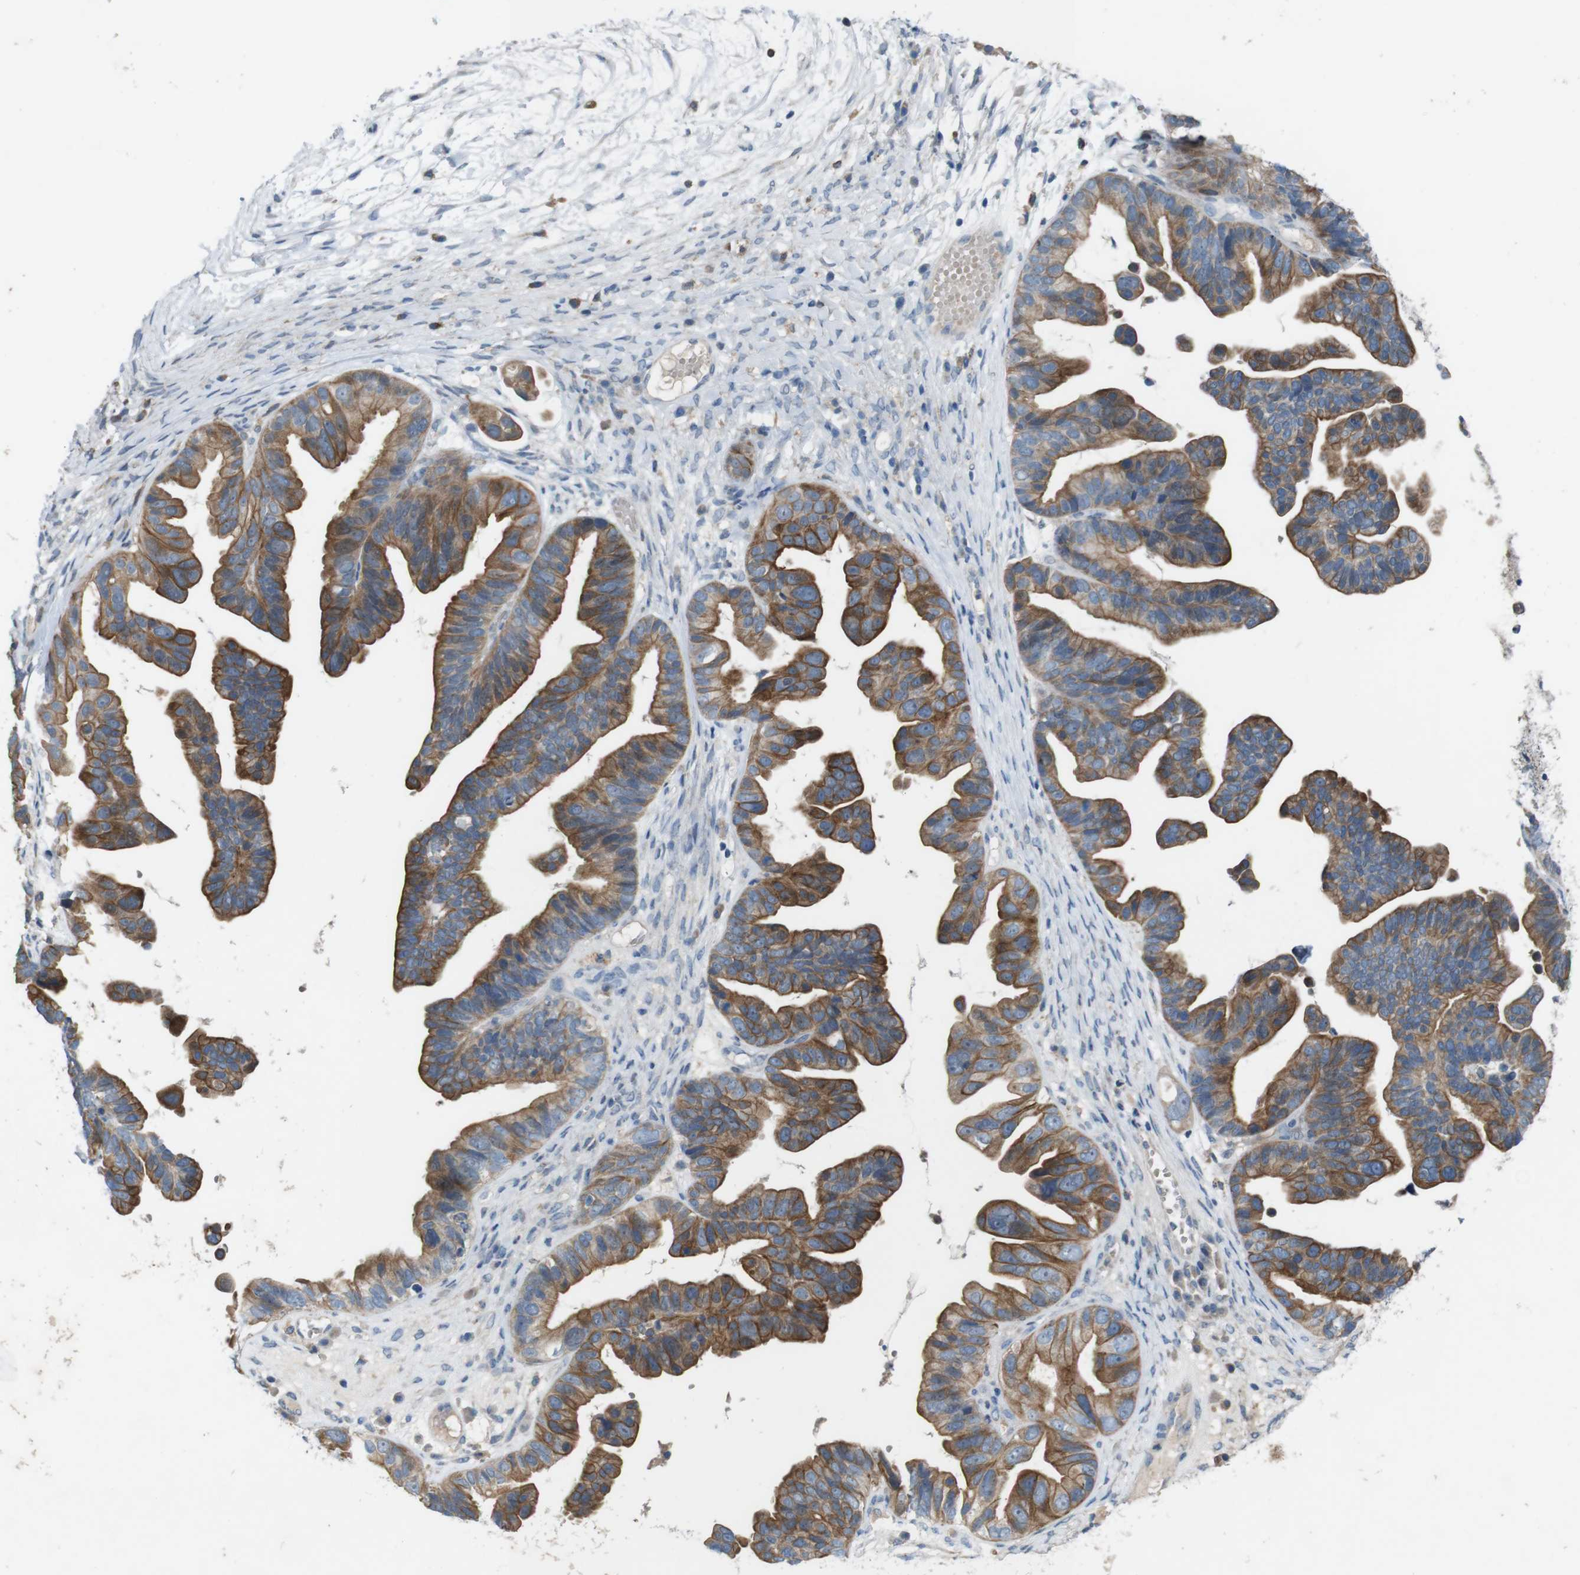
{"staining": {"intensity": "moderate", "quantity": ">75%", "location": "cytoplasmic/membranous"}, "tissue": "ovarian cancer", "cell_type": "Tumor cells", "image_type": "cancer", "snomed": [{"axis": "morphology", "description": "Cystadenocarcinoma, serous, NOS"}, {"axis": "topography", "description": "Ovary"}], "caption": "Approximately >75% of tumor cells in serous cystadenocarcinoma (ovarian) demonstrate moderate cytoplasmic/membranous protein positivity as visualized by brown immunohistochemical staining.", "gene": "MOGAT3", "patient": {"sex": "female", "age": 56}}